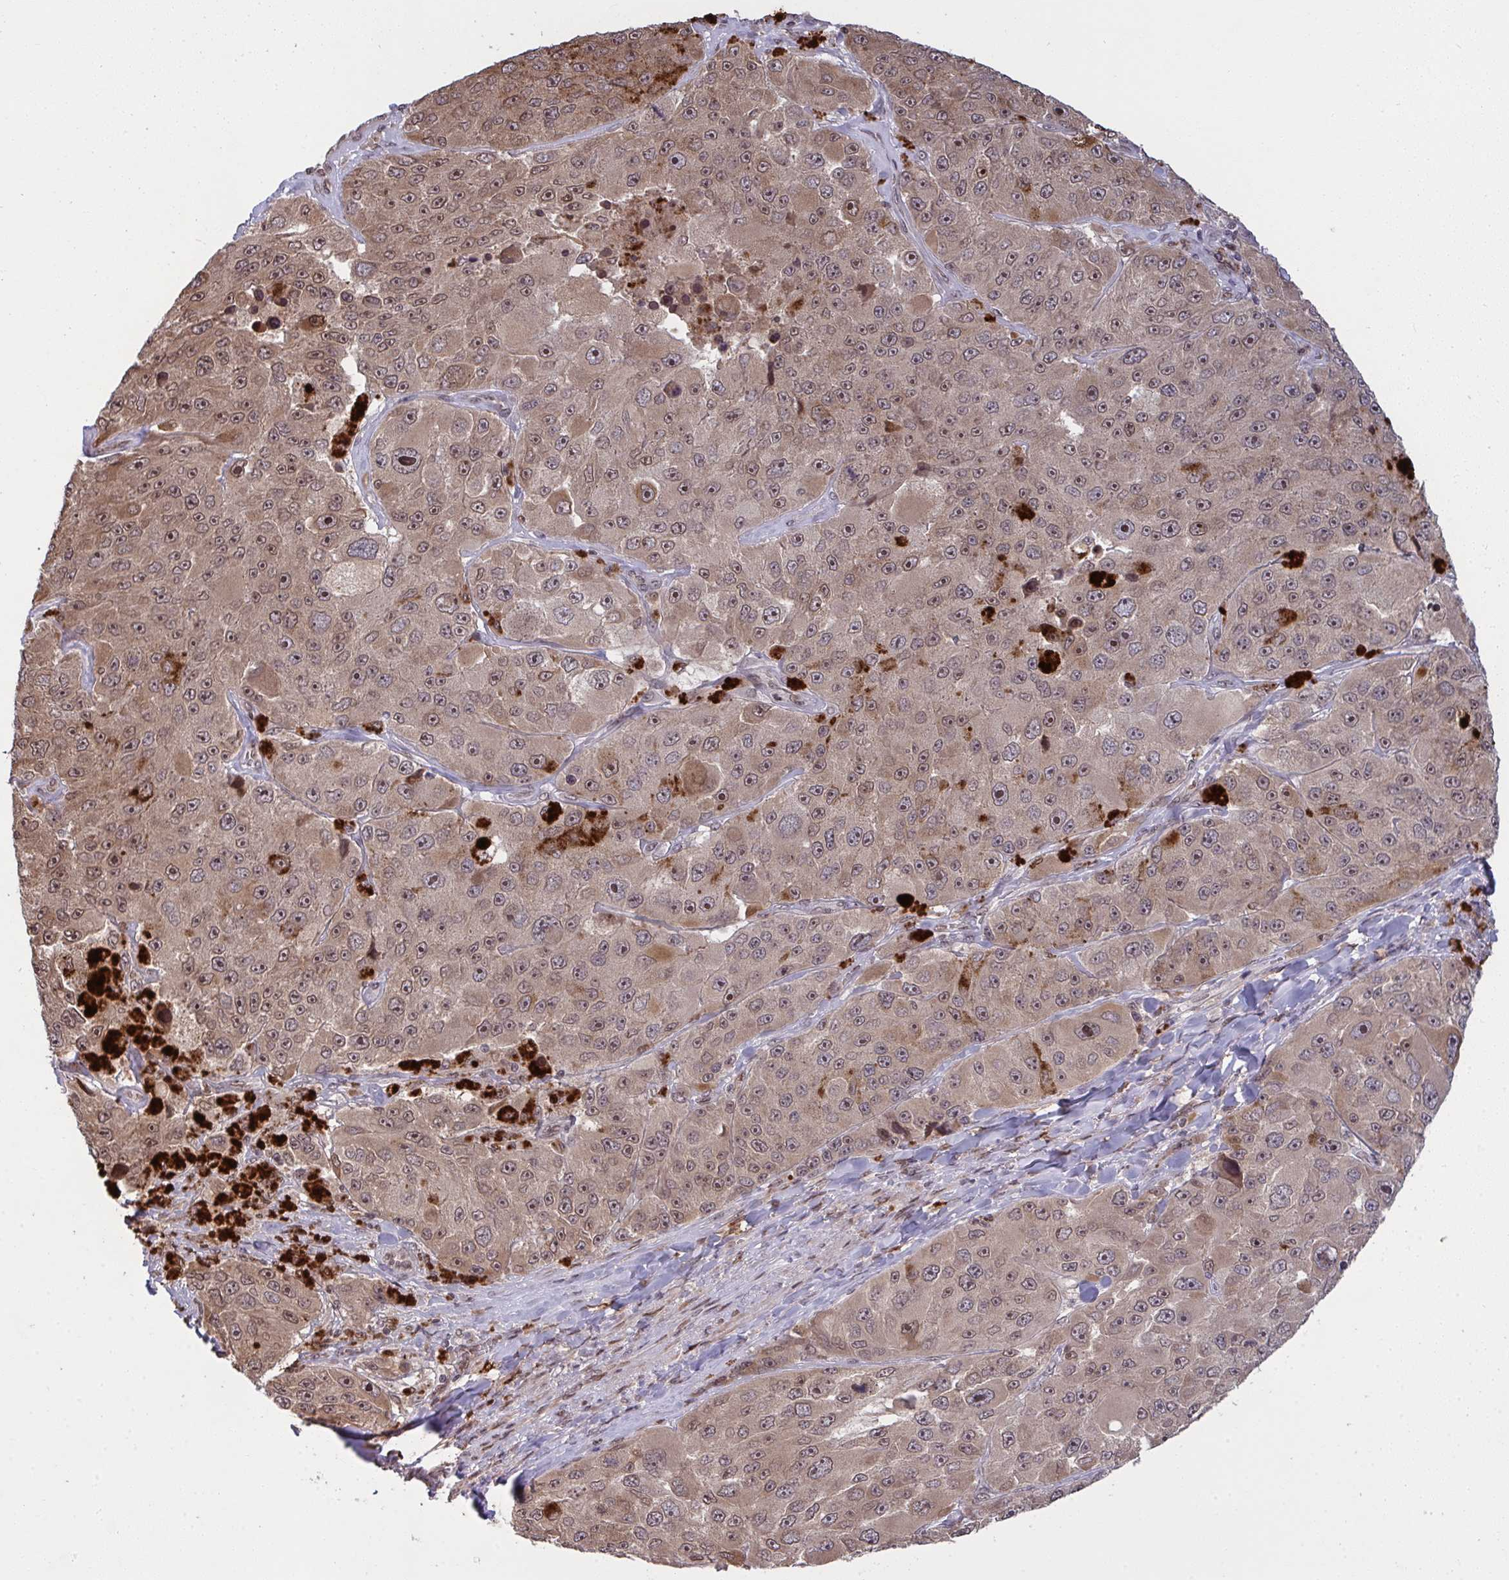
{"staining": {"intensity": "moderate", "quantity": ">75%", "location": "cytoplasmic/membranous,nuclear"}, "tissue": "melanoma", "cell_type": "Tumor cells", "image_type": "cancer", "snomed": [{"axis": "morphology", "description": "Malignant melanoma, Metastatic site"}, {"axis": "topography", "description": "Lymph node"}], "caption": "The histopathology image demonstrates immunohistochemical staining of malignant melanoma (metastatic site). There is moderate cytoplasmic/membranous and nuclear expression is seen in approximately >75% of tumor cells.", "gene": "UXT", "patient": {"sex": "male", "age": 62}}